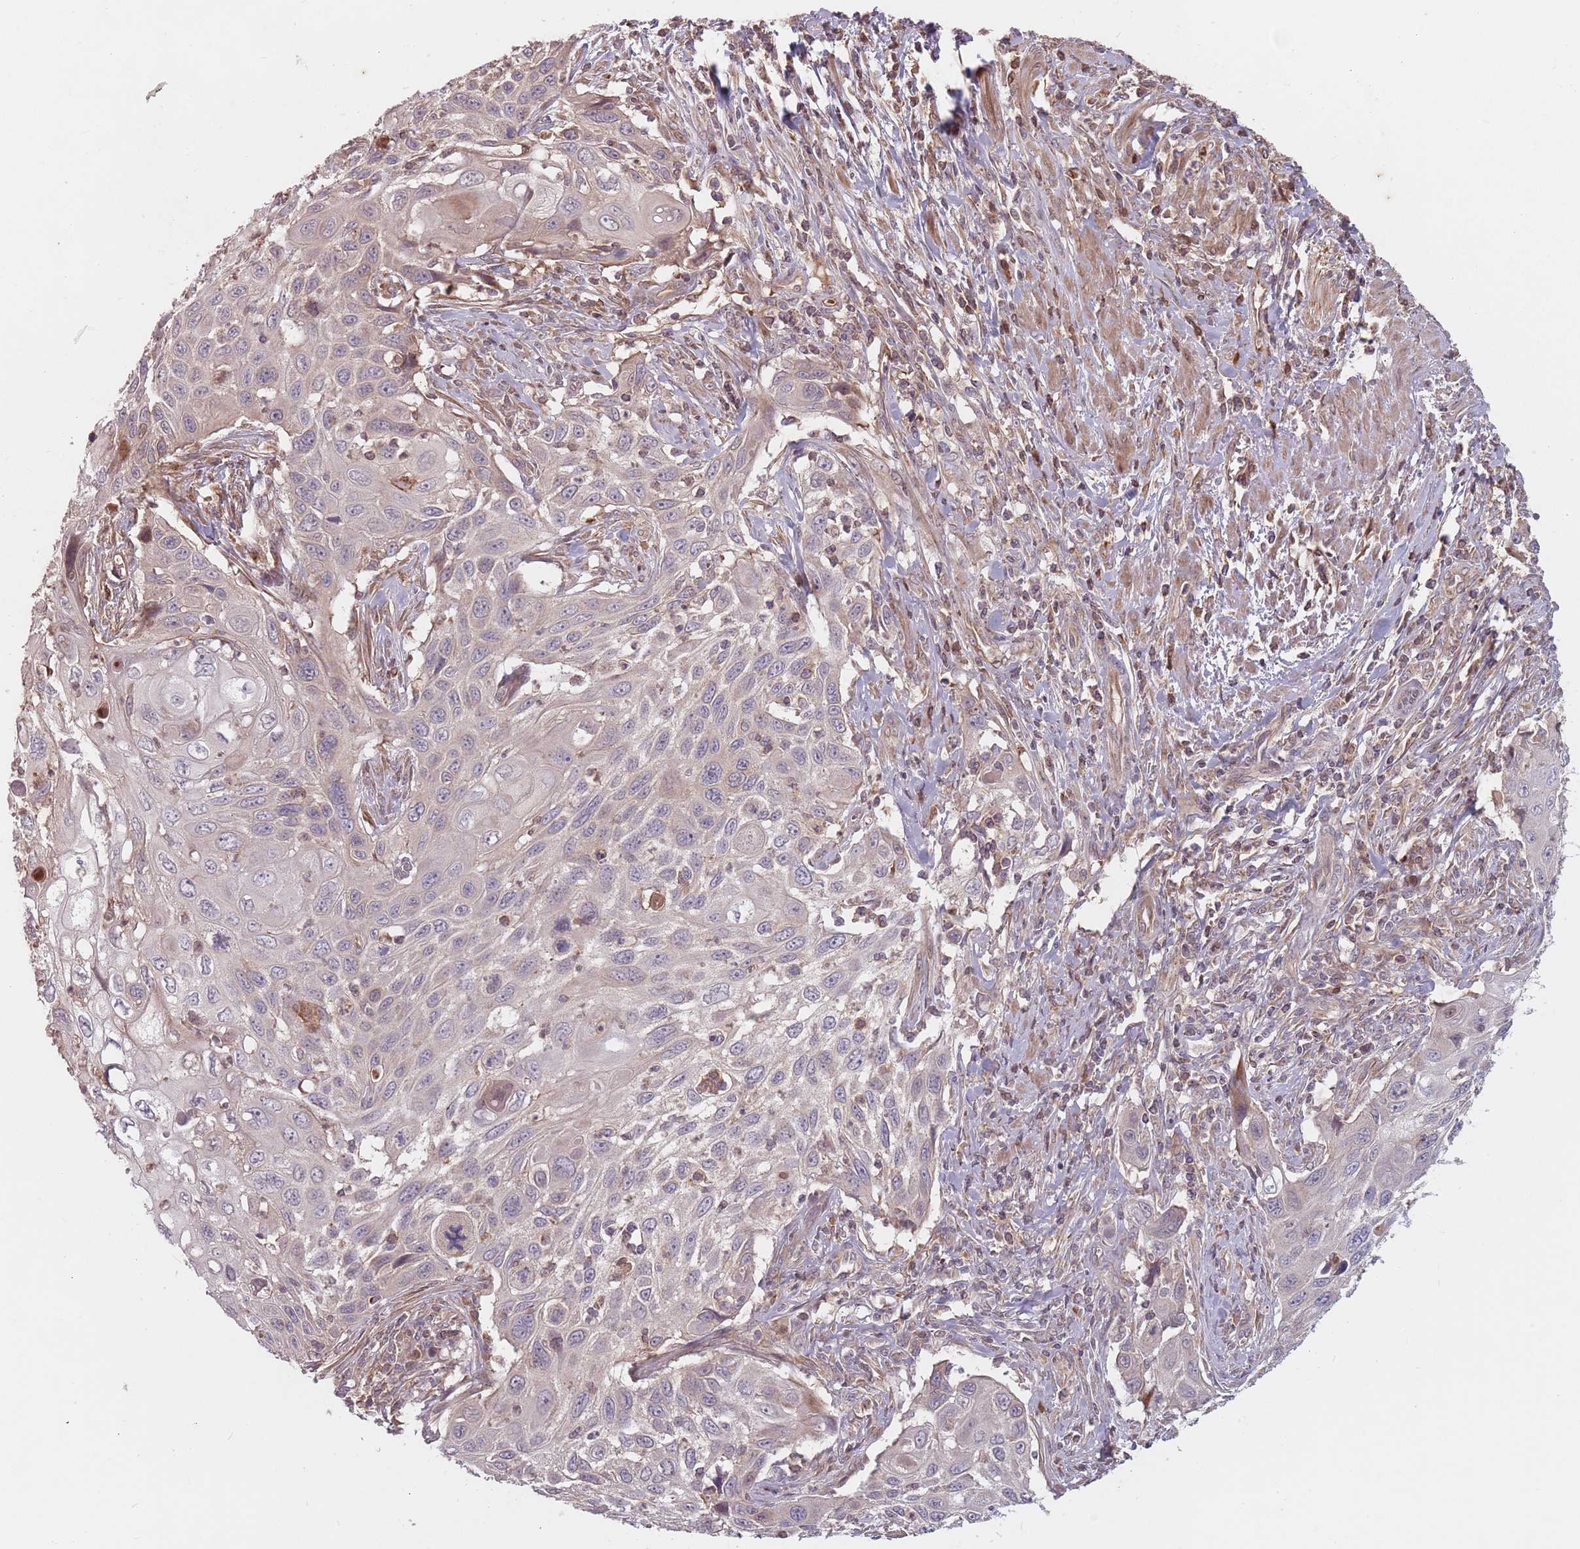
{"staining": {"intensity": "negative", "quantity": "none", "location": "none"}, "tissue": "cervical cancer", "cell_type": "Tumor cells", "image_type": "cancer", "snomed": [{"axis": "morphology", "description": "Squamous cell carcinoma, NOS"}, {"axis": "topography", "description": "Cervix"}], "caption": "Tumor cells are negative for brown protein staining in cervical cancer (squamous cell carcinoma).", "gene": "GPR180", "patient": {"sex": "female", "age": 70}}